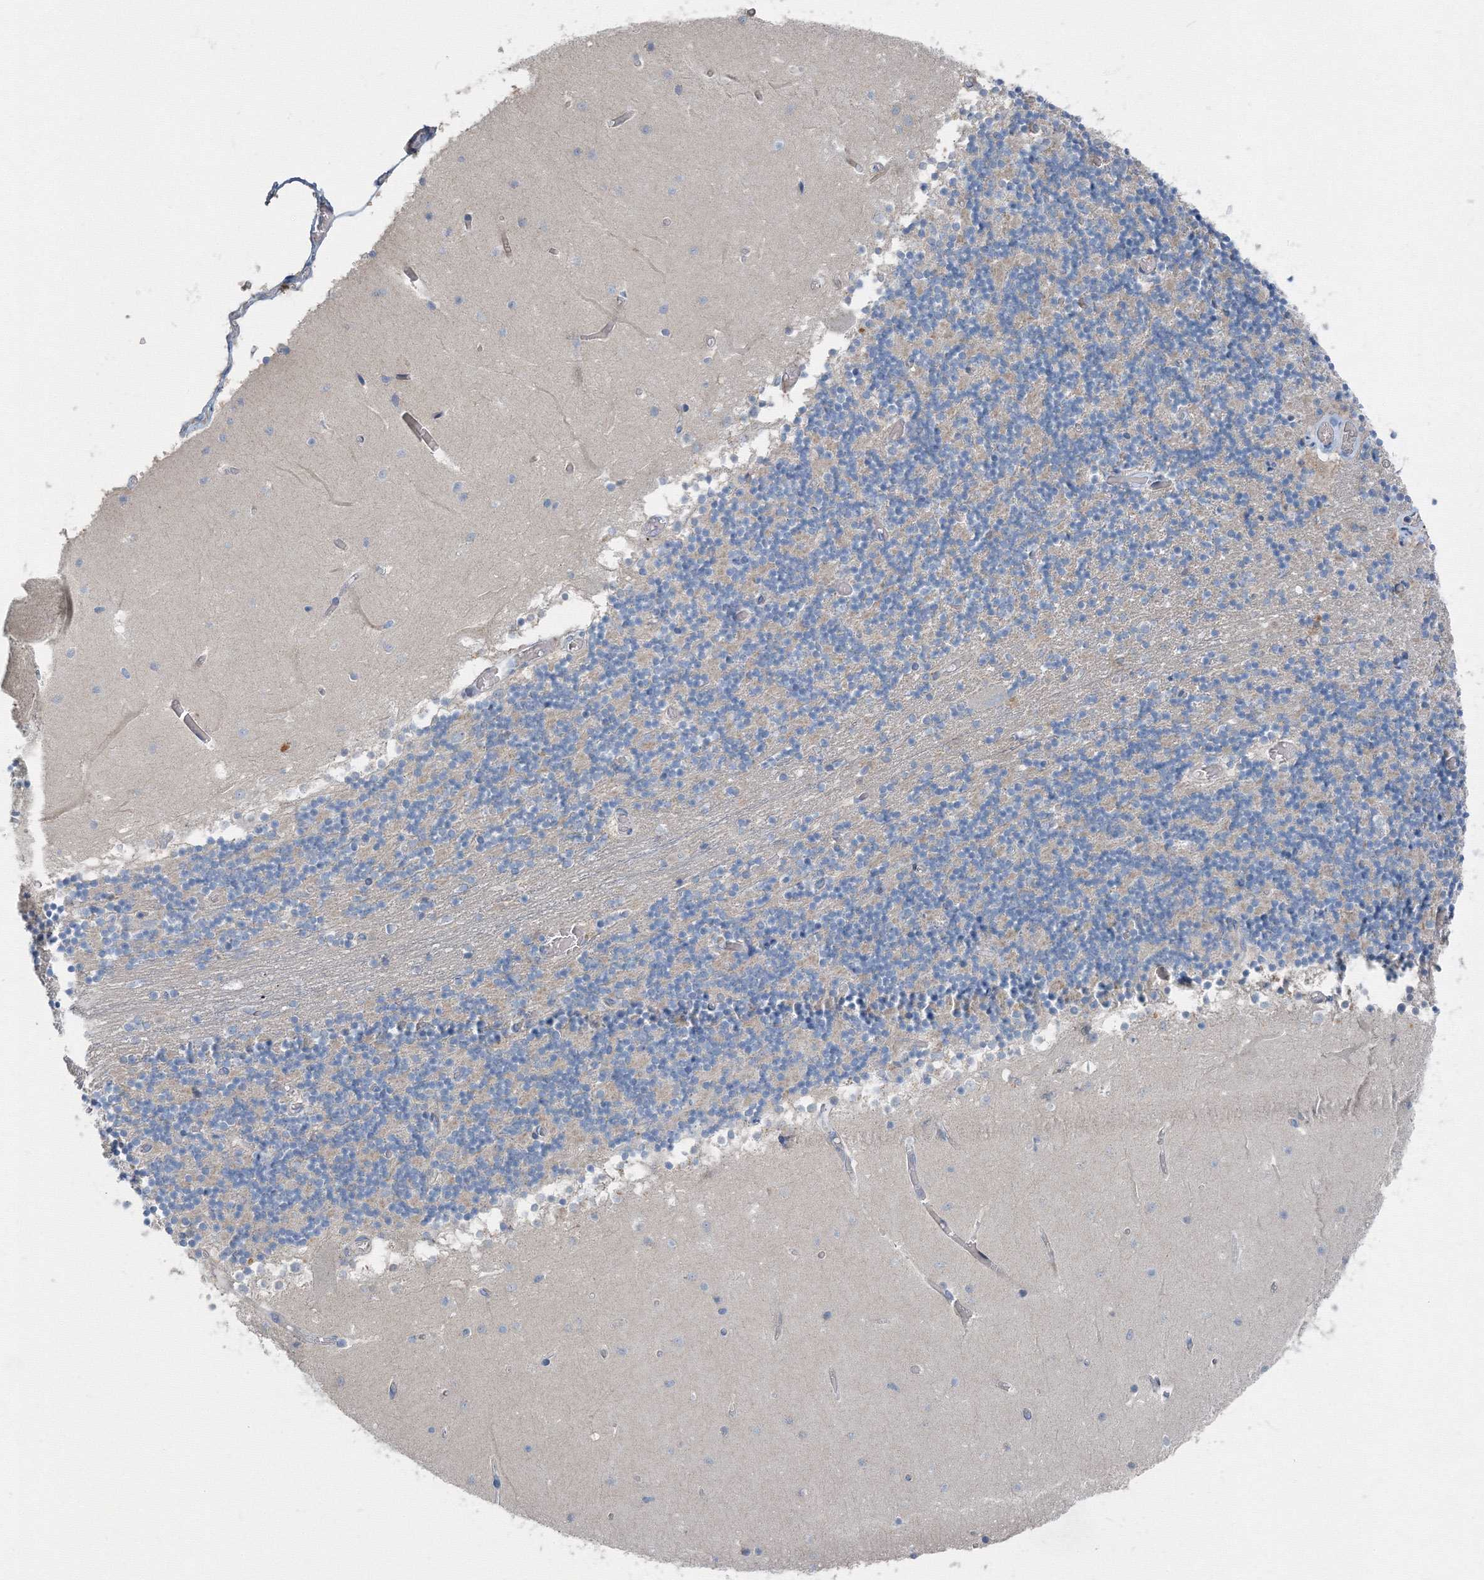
{"staining": {"intensity": "negative", "quantity": "none", "location": "none"}, "tissue": "cerebellum", "cell_type": "Cells in granular layer", "image_type": "normal", "snomed": [{"axis": "morphology", "description": "Normal tissue, NOS"}, {"axis": "topography", "description": "Cerebellum"}], "caption": "This photomicrograph is of normal cerebellum stained with IHC to label a protein in brown with the nuclei are counter-stained blue. There is no positivity in cells in granular layer.", "gene": "AASDH", "patient": {"sex": "female", "age": 28}}